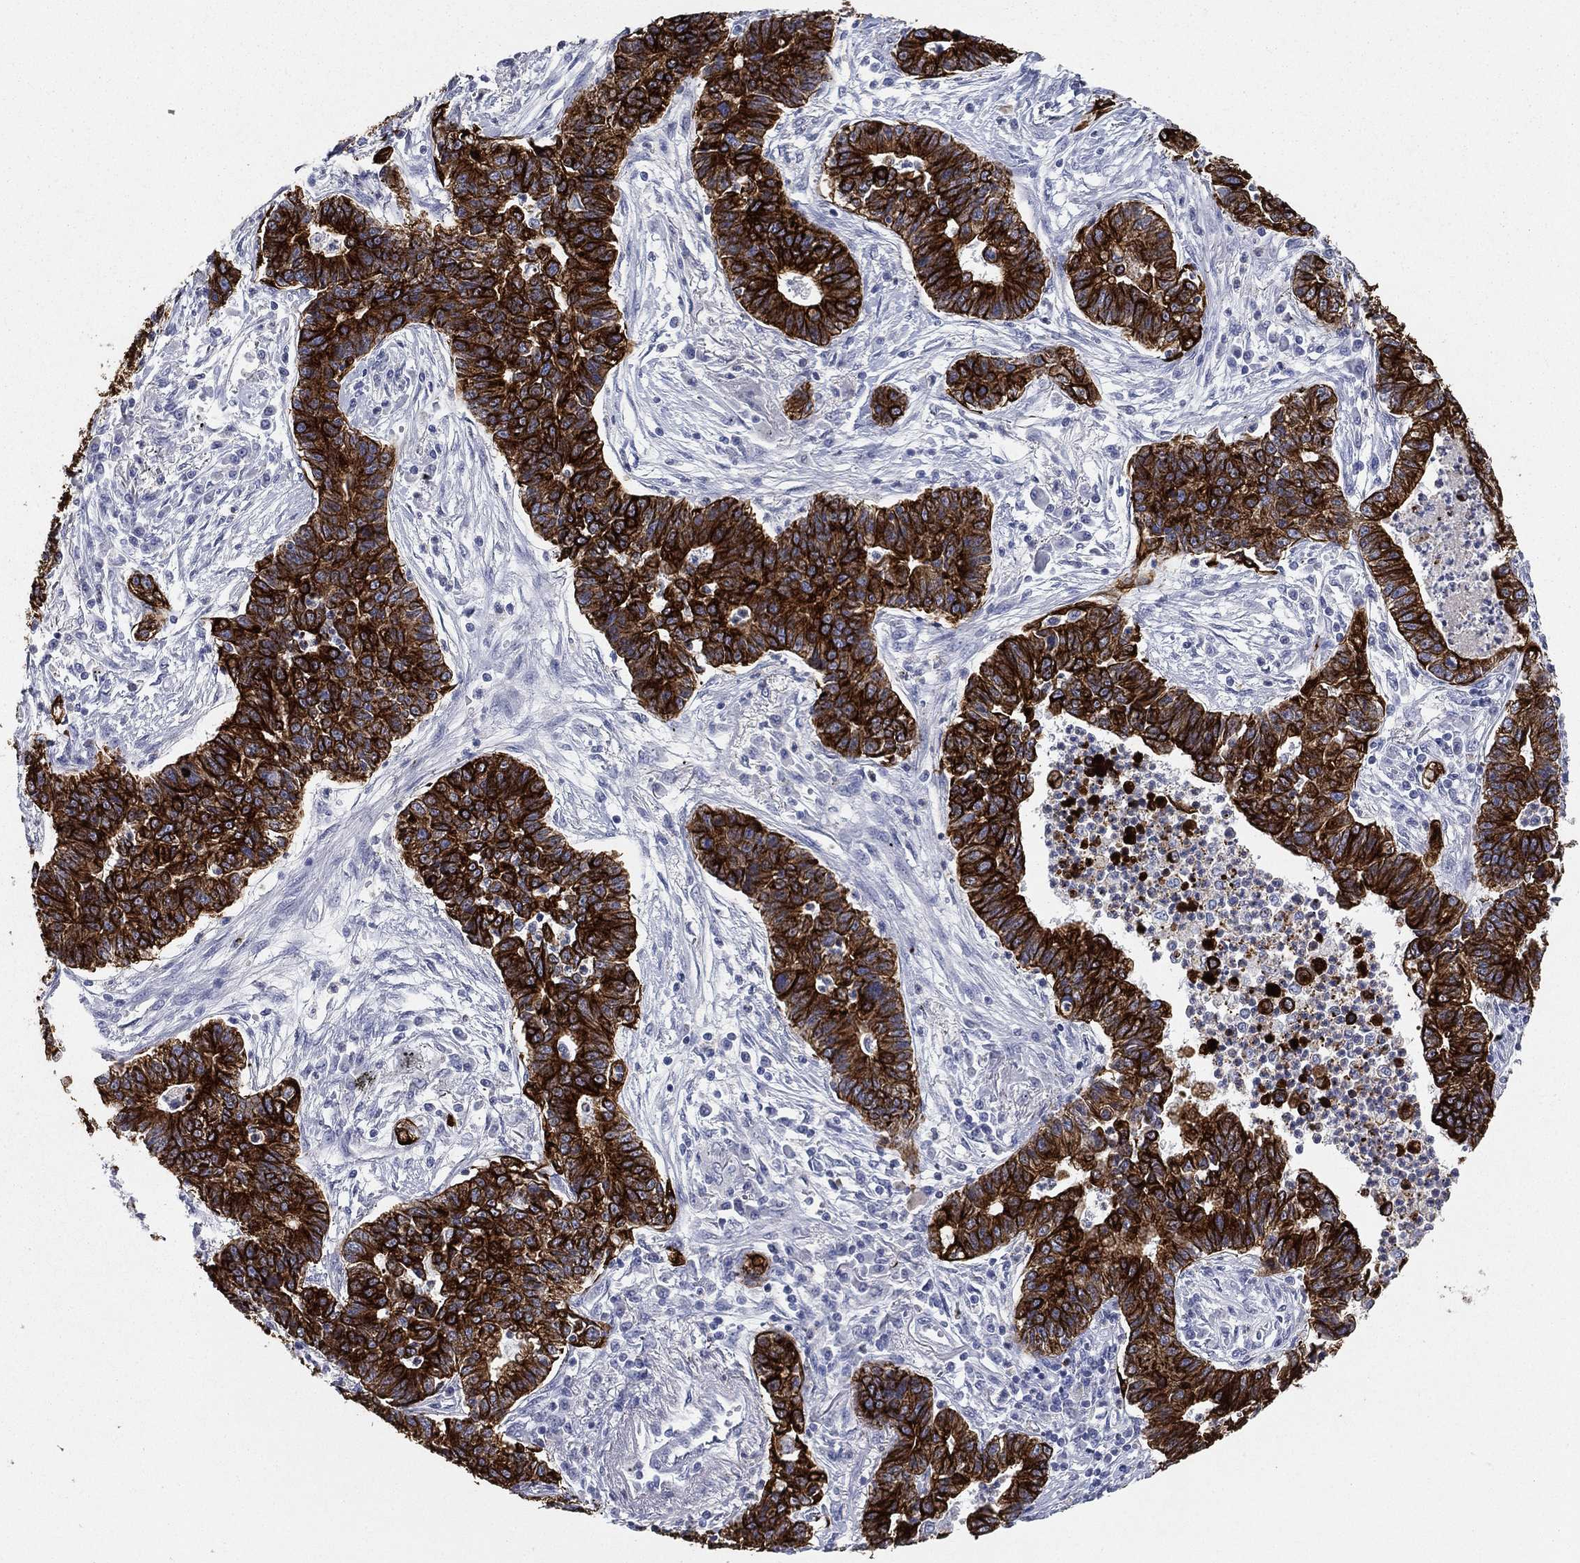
{"staining": {"intensity": "strong", "quantity": ">75%", "location": "cytoplasmic/membranous"}, "tissue": "lung cancer", "cell_type": "Tumor cells", "image_type": "cancer", "snomed": [{"axis": "morphology", "description": "Adenocarcinoma, NOS"}, {"axis": "topography", "description": "Lung"}], "caption": "A brown stain highlights strong cytoplasmic/membranous staining of a protein in human adenocarcinoma (lung) tumor cells. The staining is performed using DAB brown chromogen to label protein expression. The nuclei are counter-stained blue using hematoxylin.", "gene": "KRT7", "patient": {"sex": "female", "age": 57}}